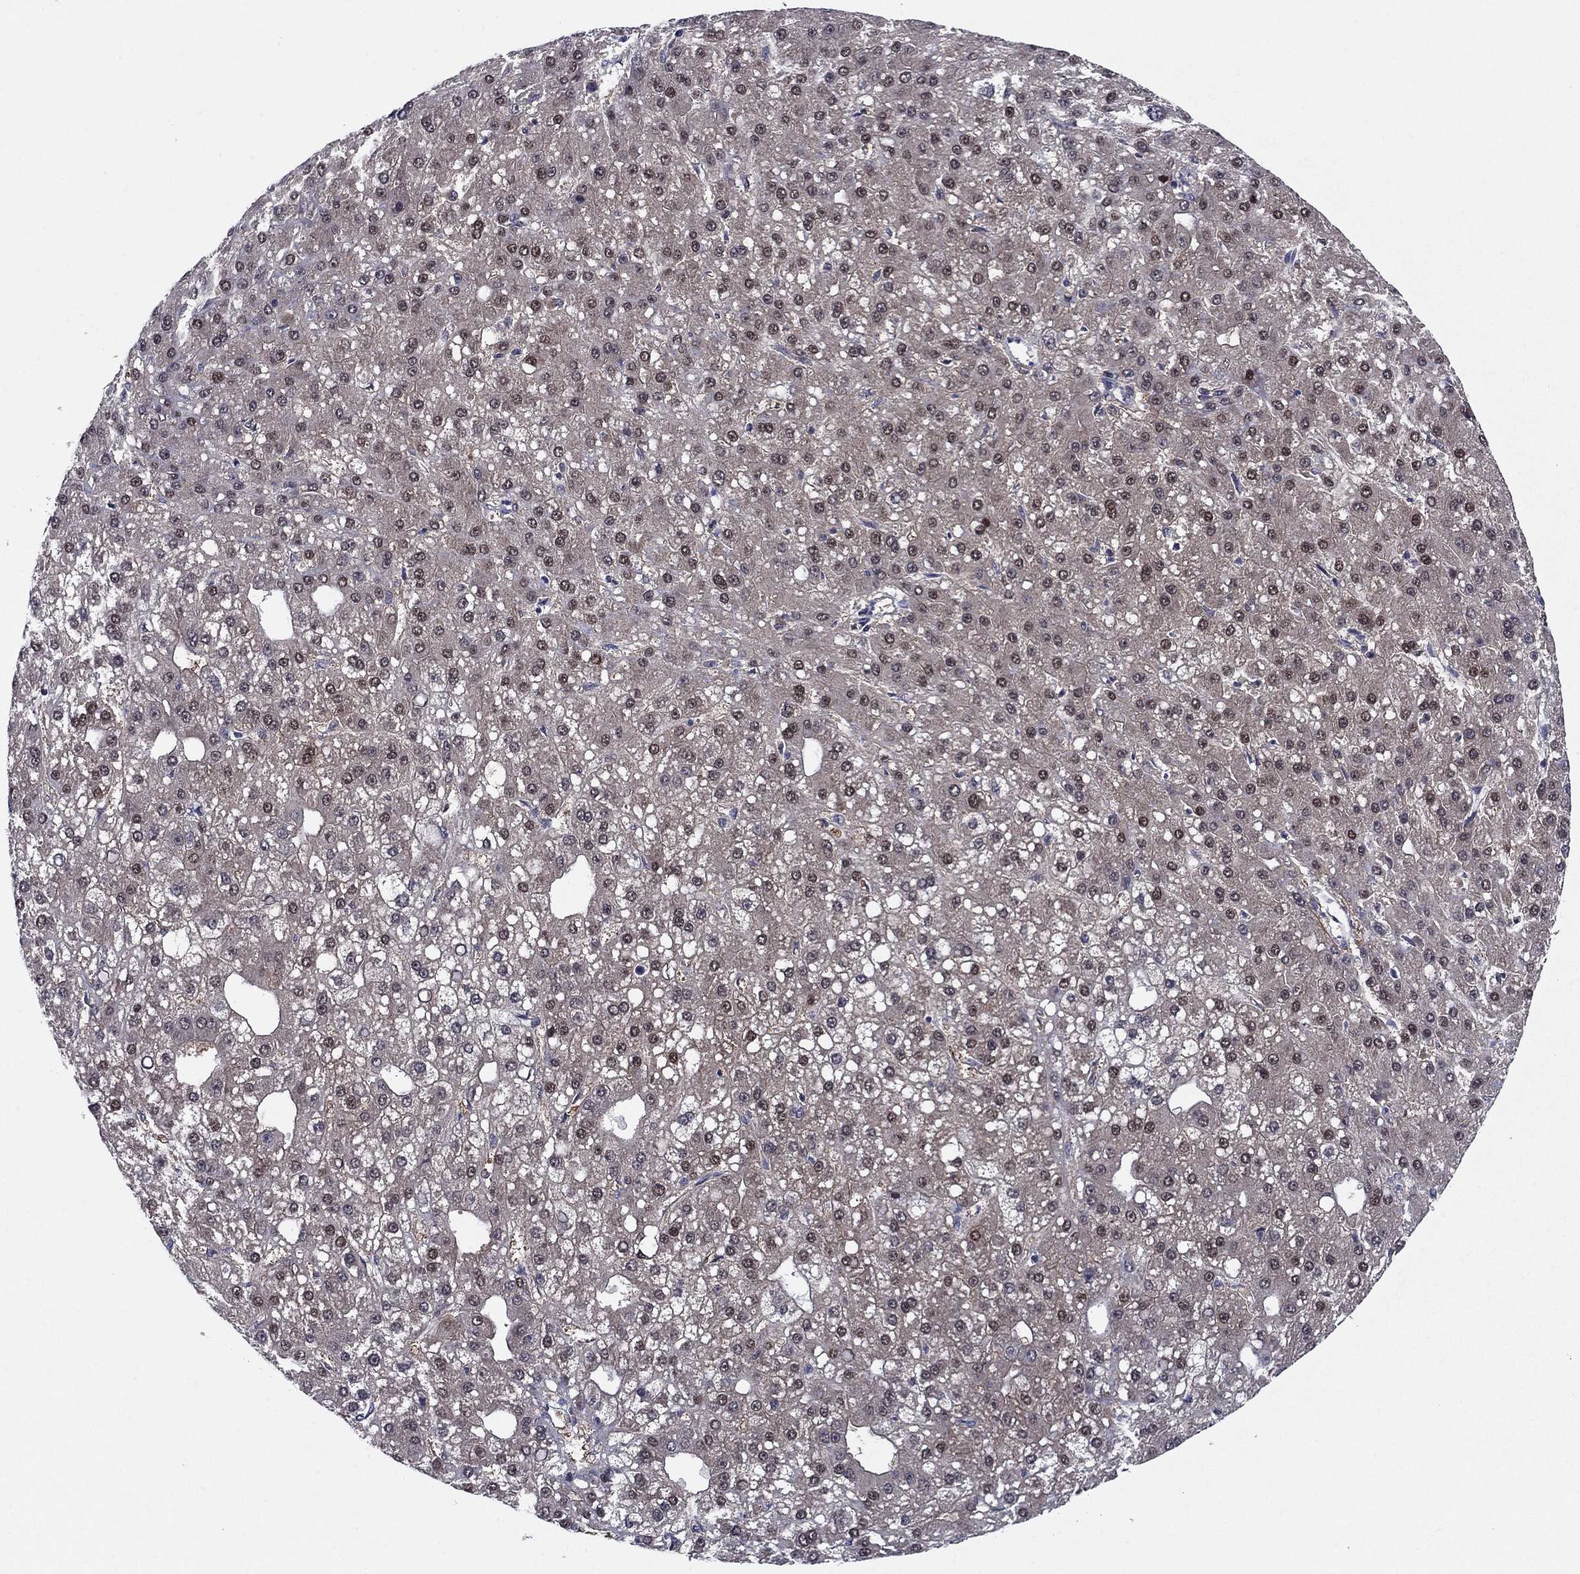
{"staining": {"intensity": "moderate", "quantity": "25%-75%", "location": "nuclear"}, "tissue": "liver cancer", "cell_type": "Tumor cells", "image_type": "cancer", "snomed": [{"axis": "morphology", "description": "Carcinoma, Hepatocellular, NOS"}, {"axis": "topography", "description": "Liver"}], "caption": "This is a photomicrograph of immunohistochemistry staining of liver cancer, which shows moderate staining in the nuclear of tumor cells.", "gene": "REXO5", "patient": {"sex": "male", "age": 67}}